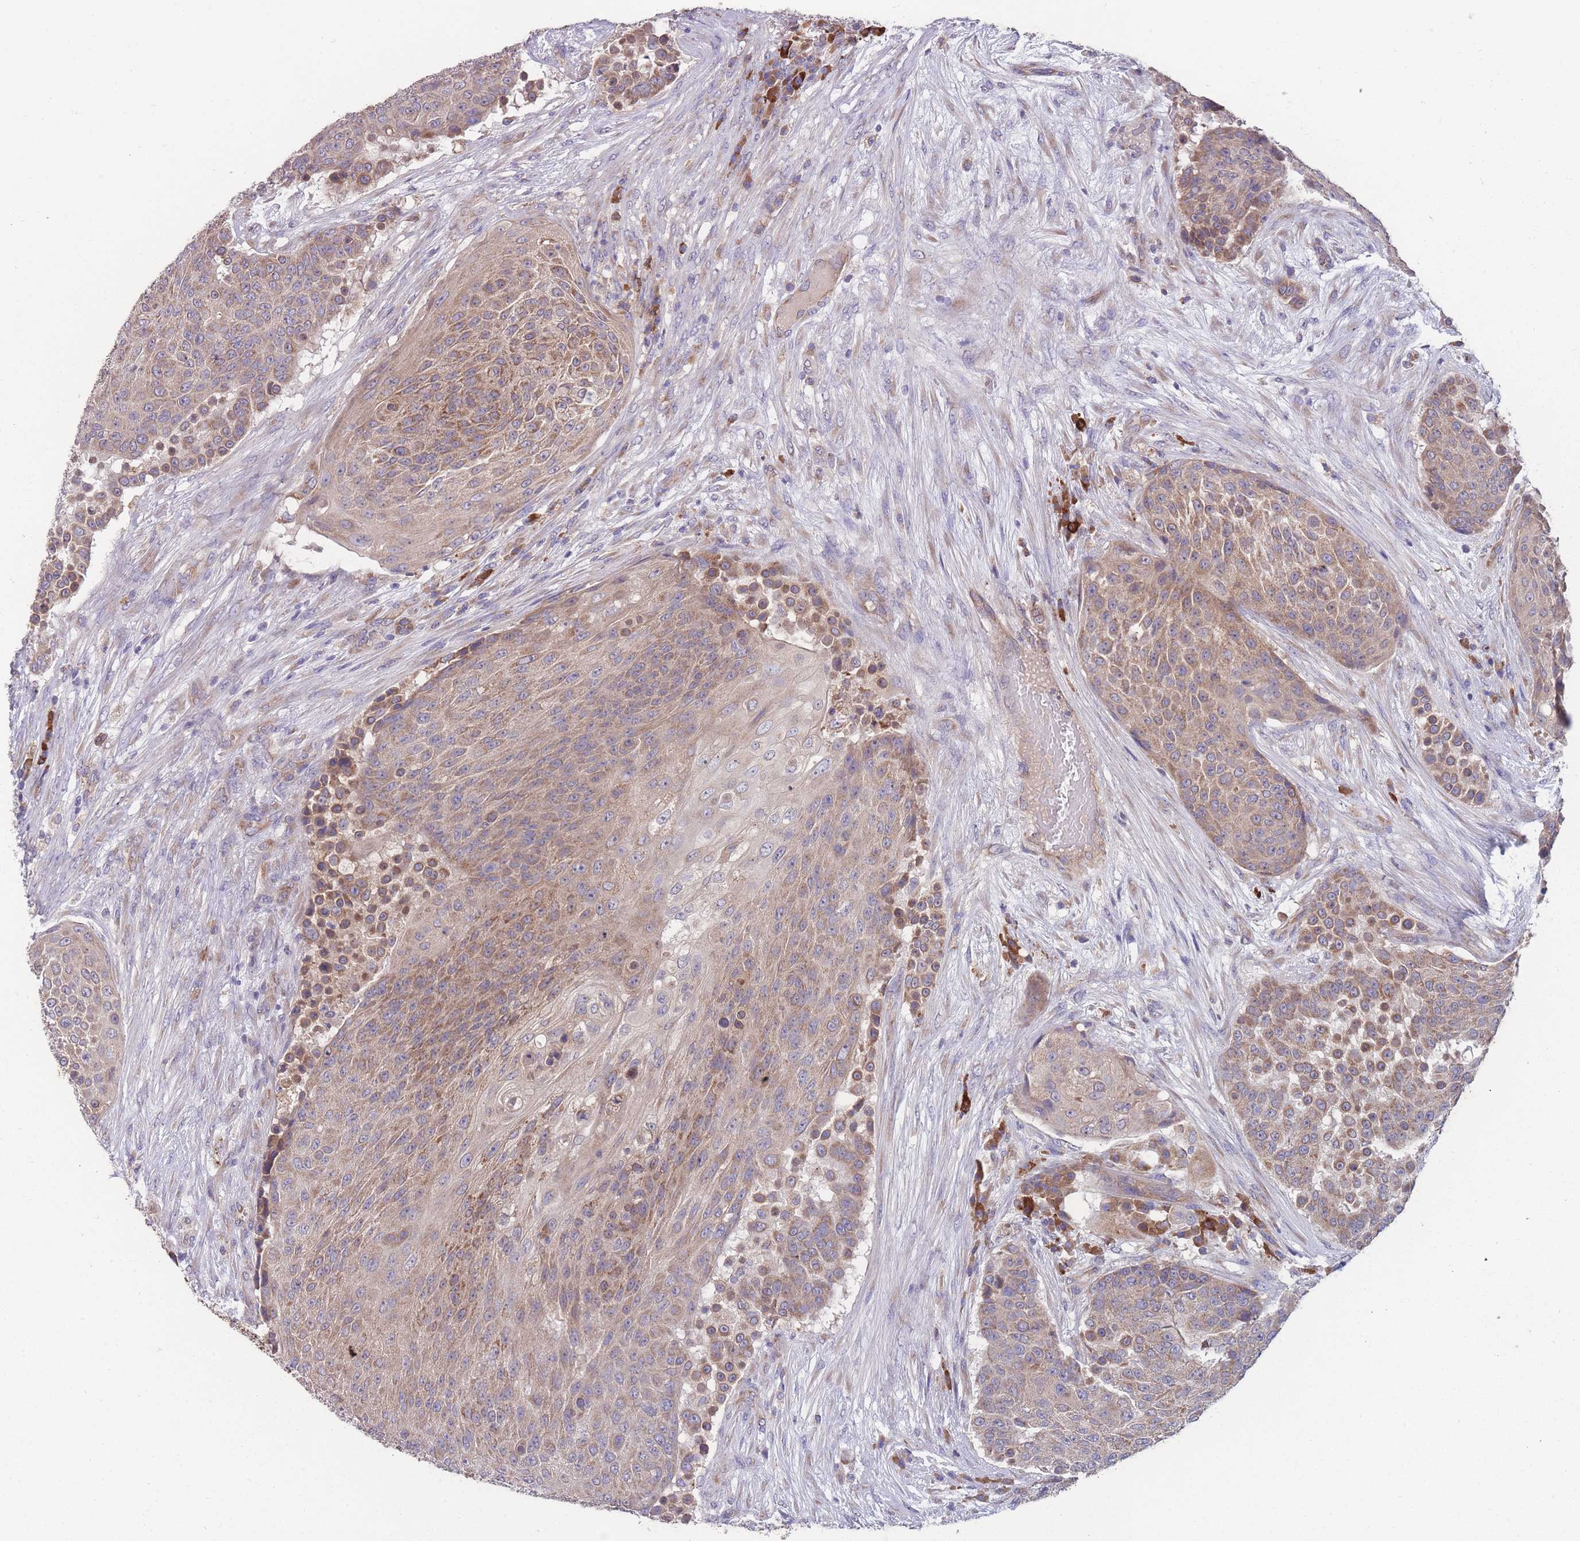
{"staining": {"intensity": "moderate", "quantity": ">75%", "location": "cytoplasmic/membranous"}, "tissue": "urothelial cancer", "cell_type": "Tumor cells", "image_type": "cancer", "snomed": [{"axis": "morphology", "description": "Urothelial carcinoma, High grade"}, {"axis": "topography", "description": "Urinary bladder"}], "caption": "Urothelial cancer stained for a protein reveals moderate cytoplasmic/membranous positivity in tumor cells. The protein is shown in brown color, while the nuclei are stained blue.", "gene": "STIM2", "patient": {"sex": "female", "age": 63}}